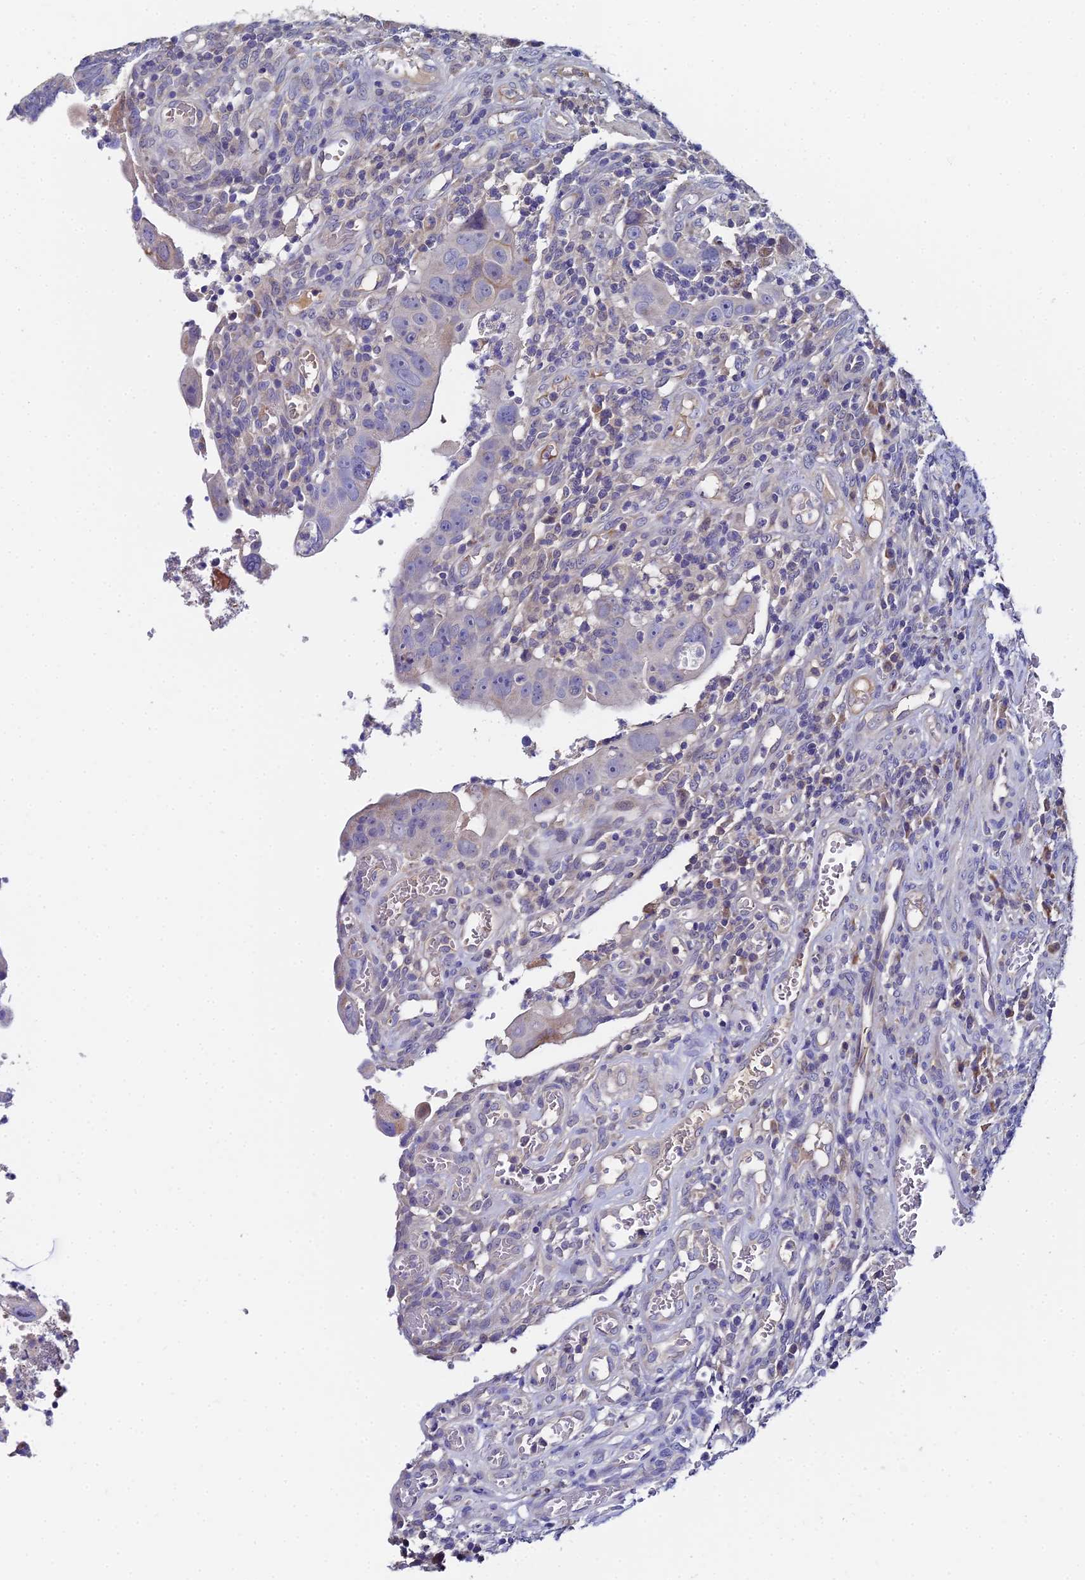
{"staining": {"intensity": "negative", "quantity": "none", "location": "none"}, "tissue": "colorectal cancer", "cell_type": "Tumor cells", "image_type": "cancer", "snomed": [{"axis": "morphology", "description": "Normal tissue, NOS"}, {"axis": "morphology", "description": "Adenocarcinoma, NOS"}, {"axis": "topography", "description": "Rectum"}], "caption": "A high-resolution micrograph shows immunohistochemistry staining of colorectal cancer, which displays no significant staining in tumor cells.", "gene": "UBE2L3", "patient": {"sex": "female", "age": 65}}